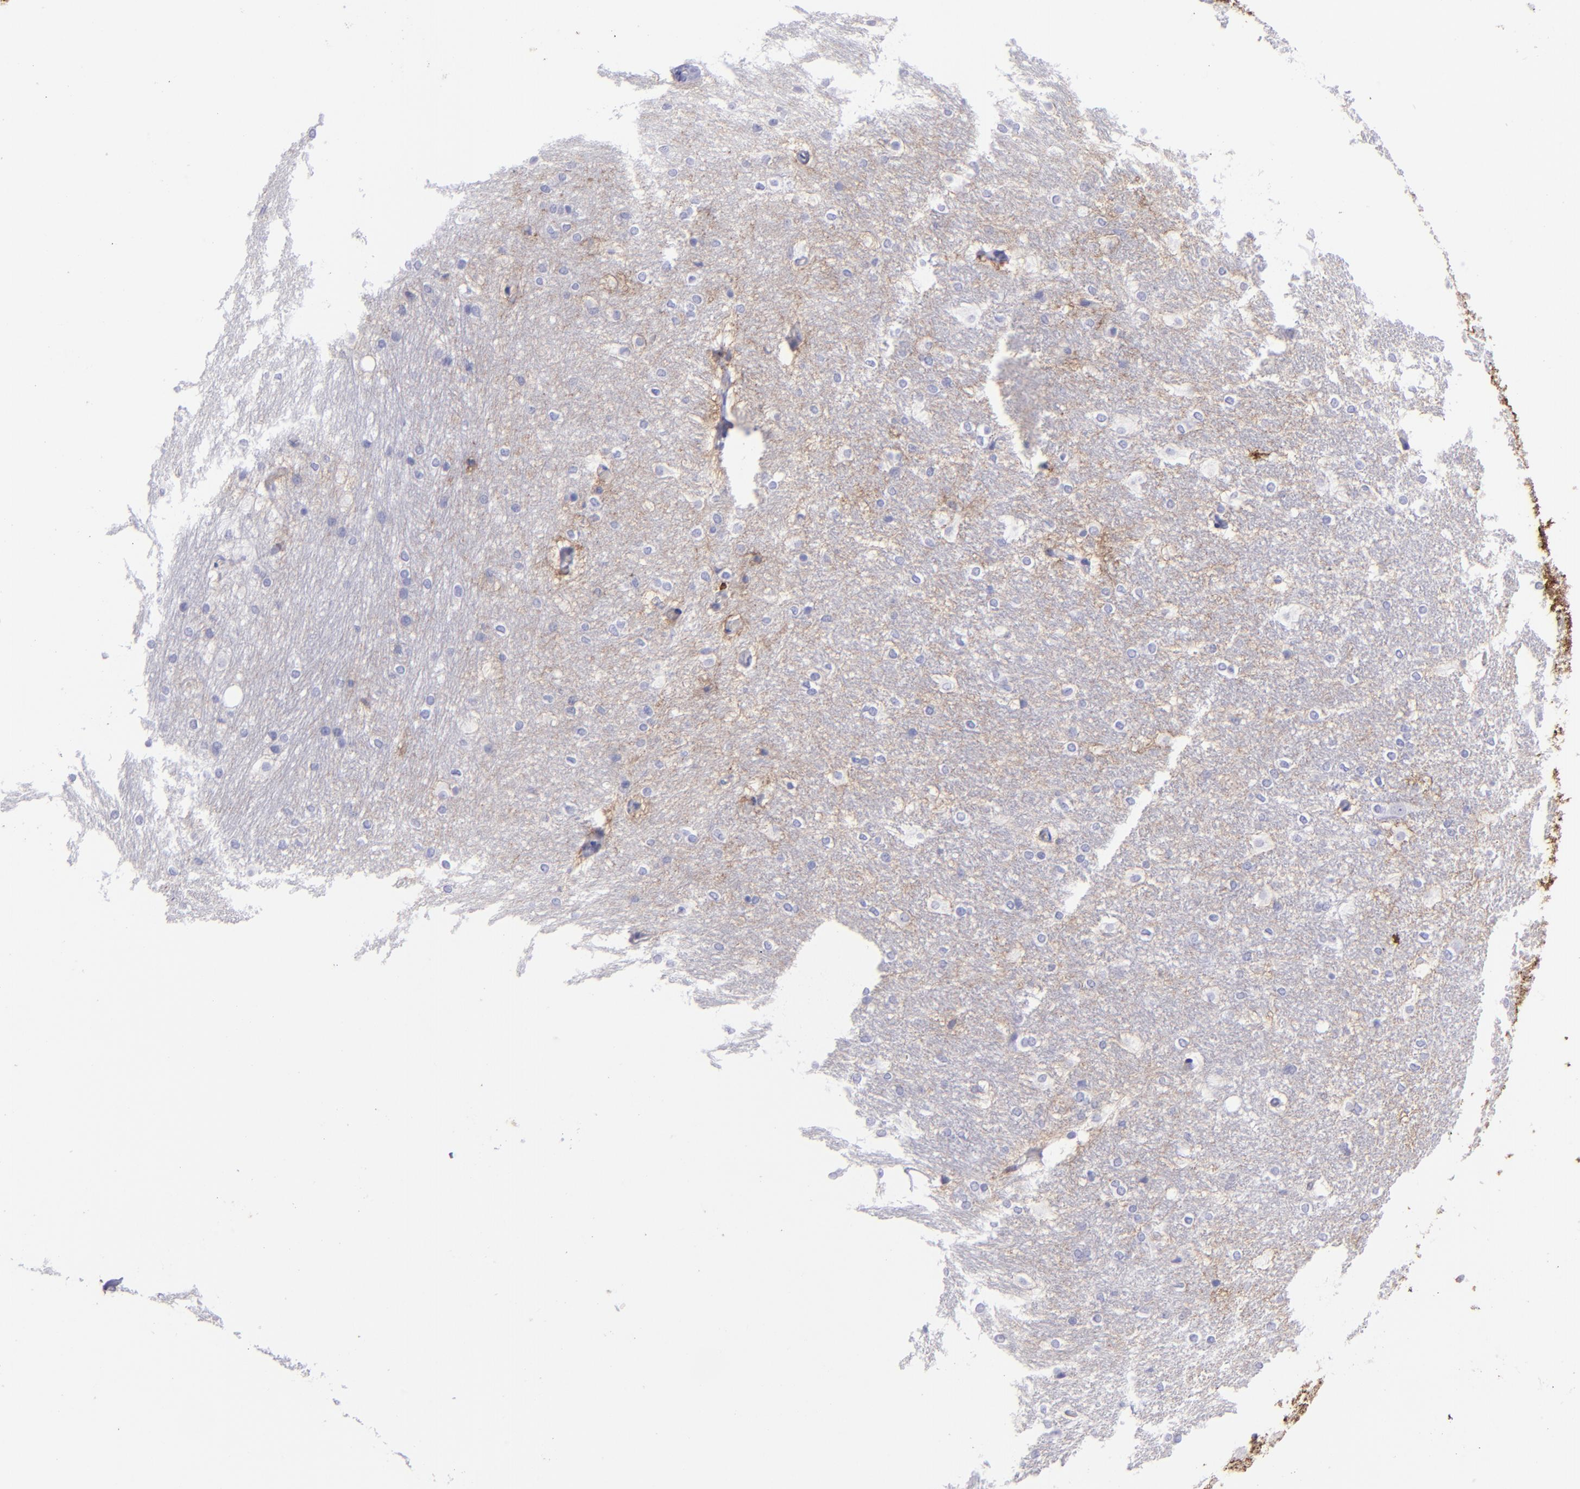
{"staining": {"intensity": "moderate", "quantity": "<25%", "location": "cytoplasmic/membranous"}, "tissue": "hippocampus", "cell_type": "Glial cells", "image_type": "normal", "snomed": [{"axis": "morphology", "description": "Normal tissue, NOS"}, {"axis": "topography", "description": "Hippocampus"}], "caption": "A brown stain highlights moderate cytoplasmic/membranous staining of a protein in glial cells of benign human hippocampus. Nuclei are stained in blue.", "gene": "SLC1A3", "patient": {"sex": "female", "age": 19}}